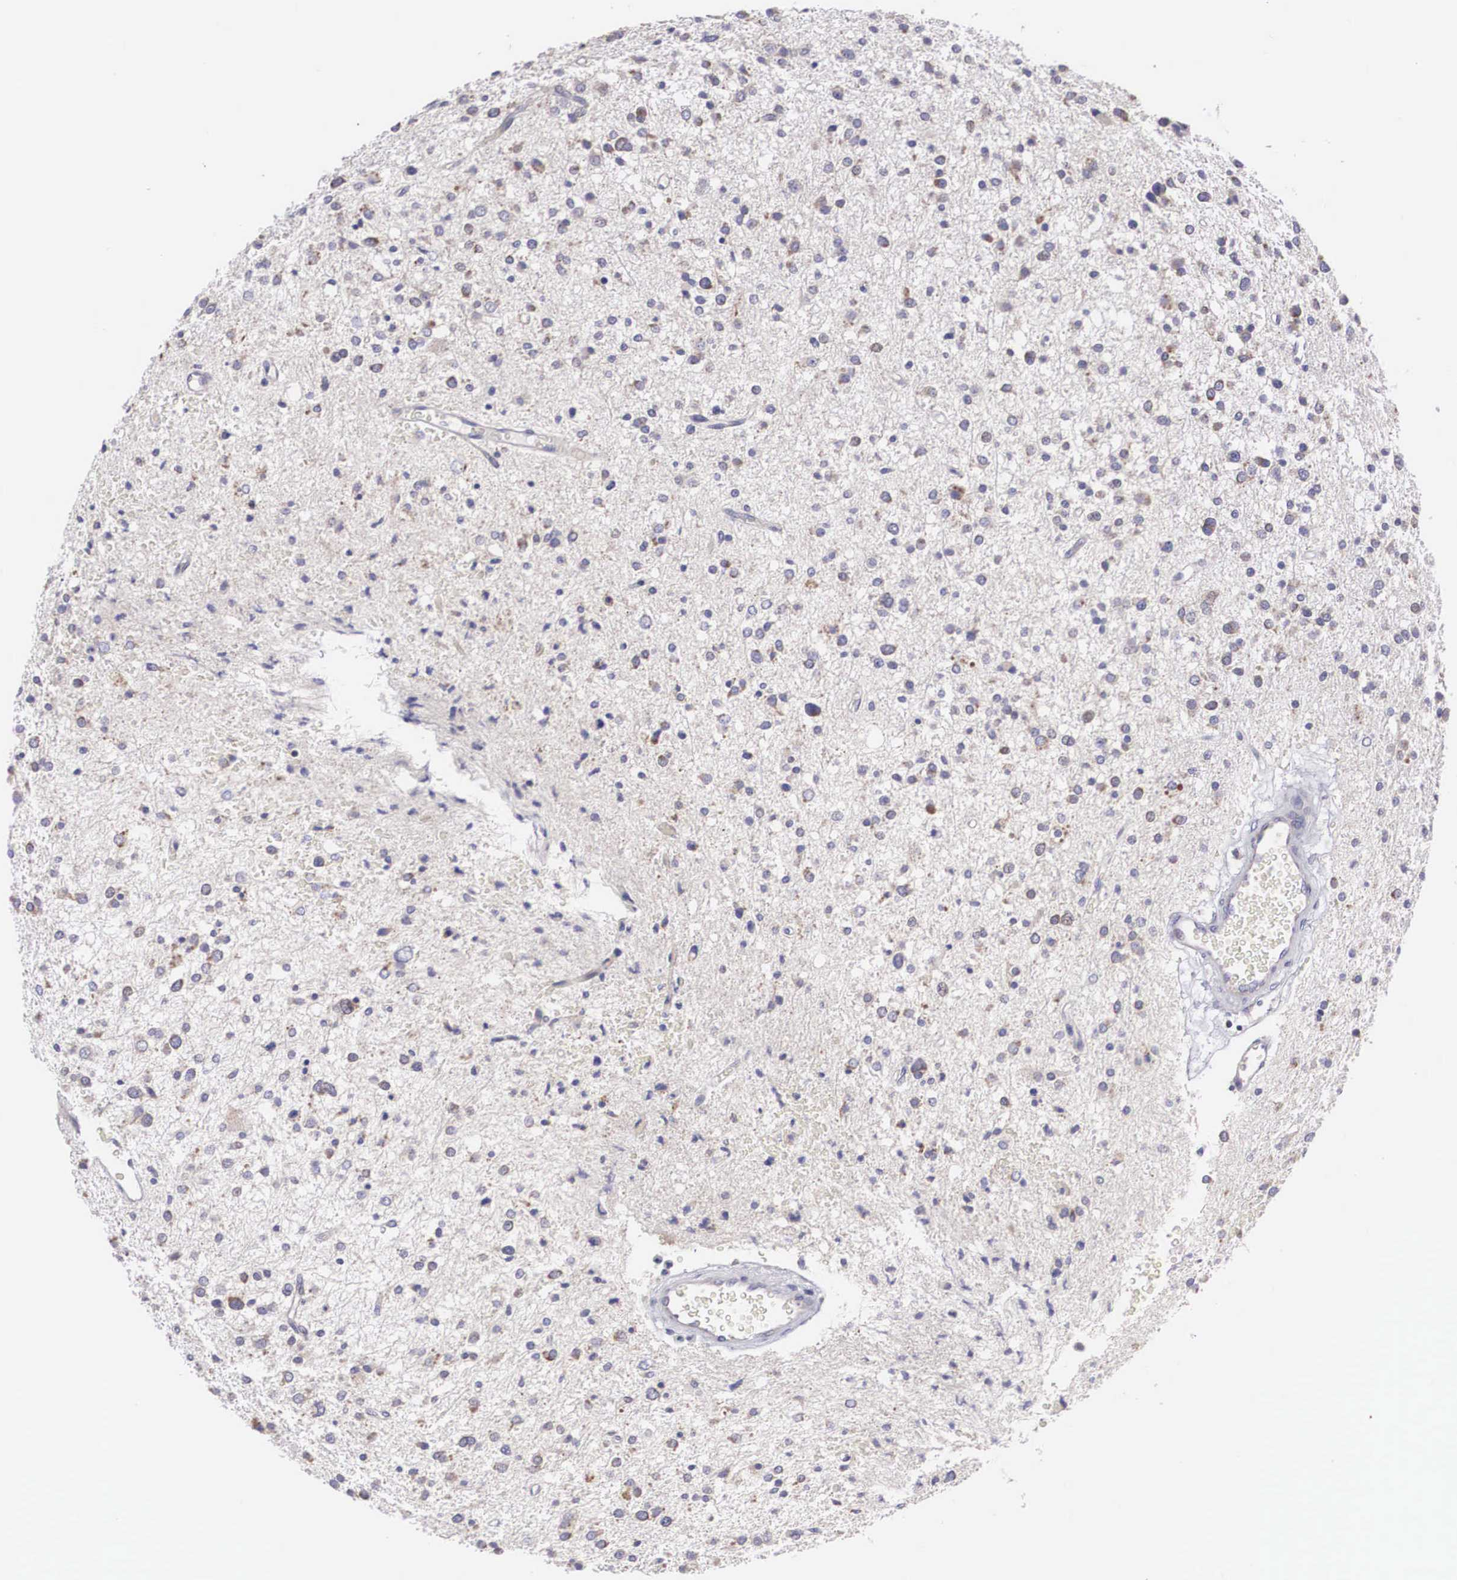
{"staining": {"intensity": "weak", "quantity": "25%-75%", "location": "cytoplasmic/membranous"}, "tissue": "glioma", "cell_type": "Tumor cells", "image_type": "cancer", "snomed": [{"axis": "morphology", "description": "Glioma, malignant, Low grade"}, {"axis": "topography", "description": "Brain"}], "caption": "Glioma was stained to show a protein in brown. There is low levels of weak cytoplasmic/membranous staining in about 25%-75% of tumor cells.", "gene": "TXLNG", "patient": {"sex": "female", "age": 36}}